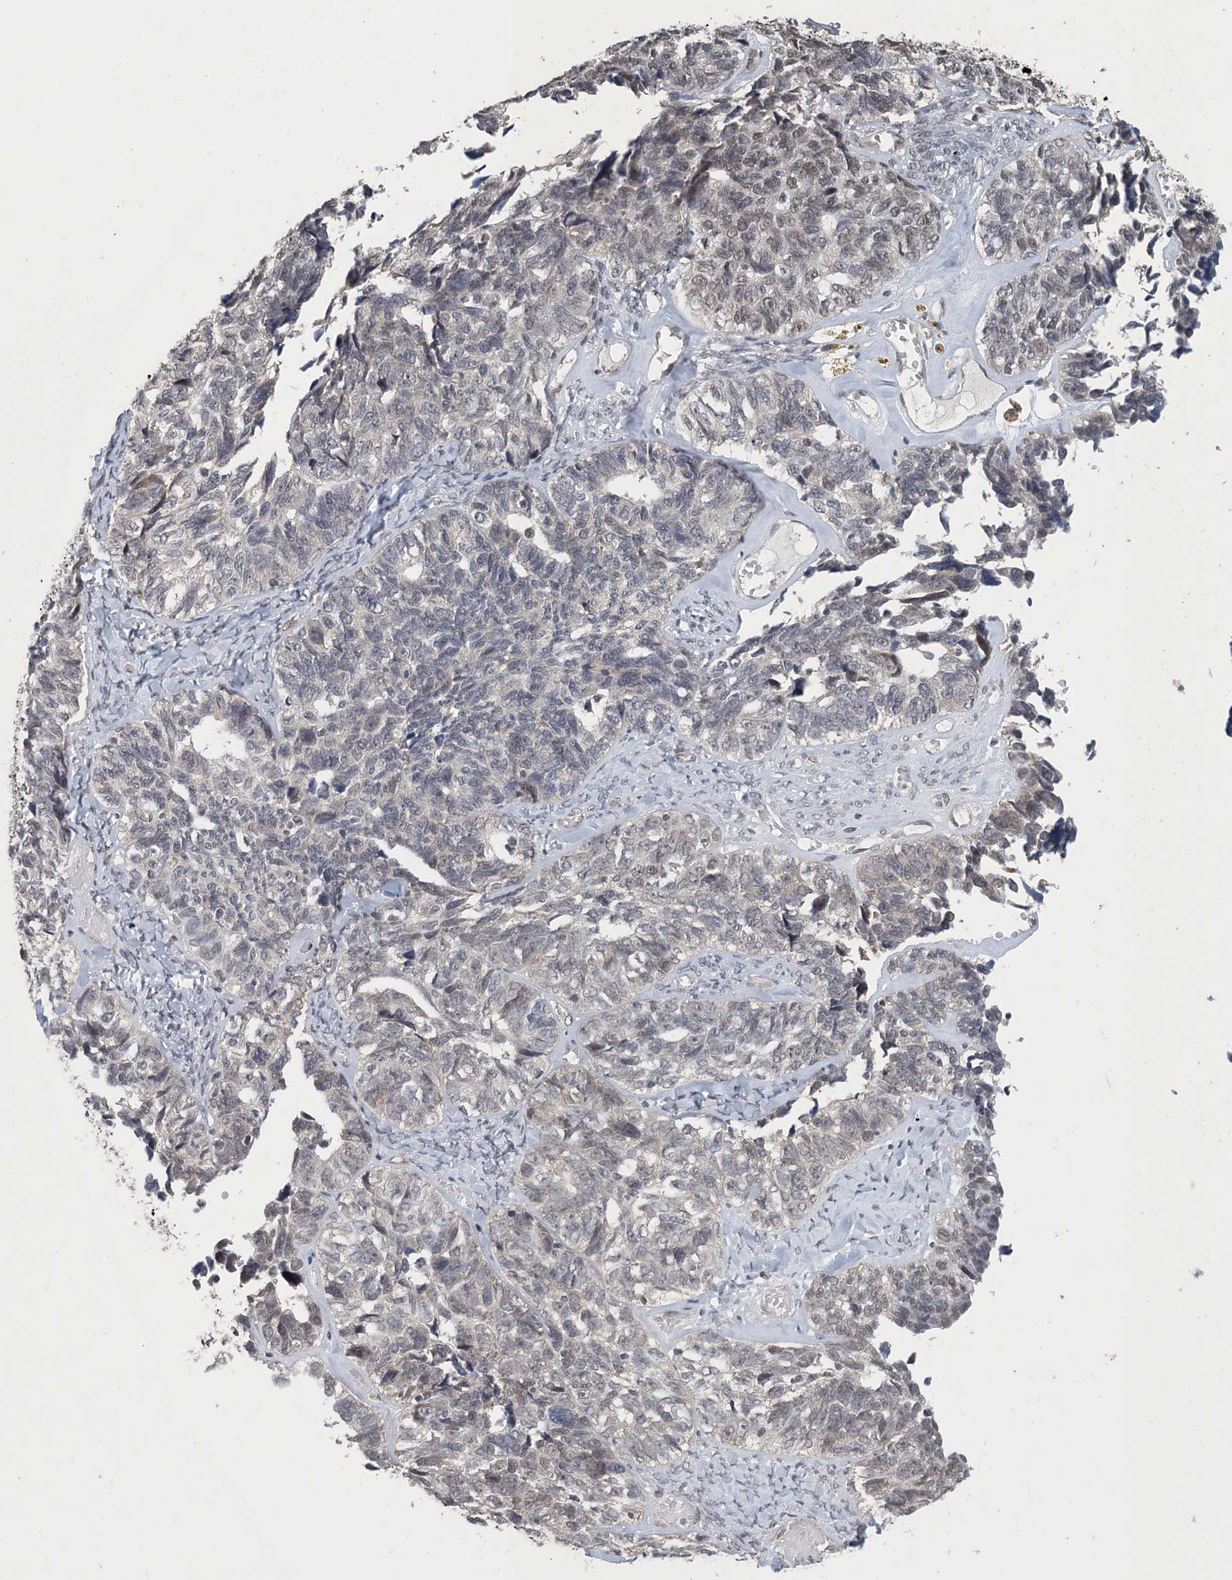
{"staining": {"intensity": "negative", "quantity": "none", "location": "none"}, "tissue": "ovarian cancer", "cell_type": "Tumor cells", "image_type": "cancer", "snomed": [{"axis": "morphology", "description": "Cystadenocarcinoma, serous, NOS"}, {"axis": "topography", "description": "Ovary"}], "caption": "A histopathology image of serous cystadenocarcinoma (ovarian) stained for a protein displays no brown staining in tumor cells.", "gene": "MBD2", "patient": {"sex": "female", "age": 79}}